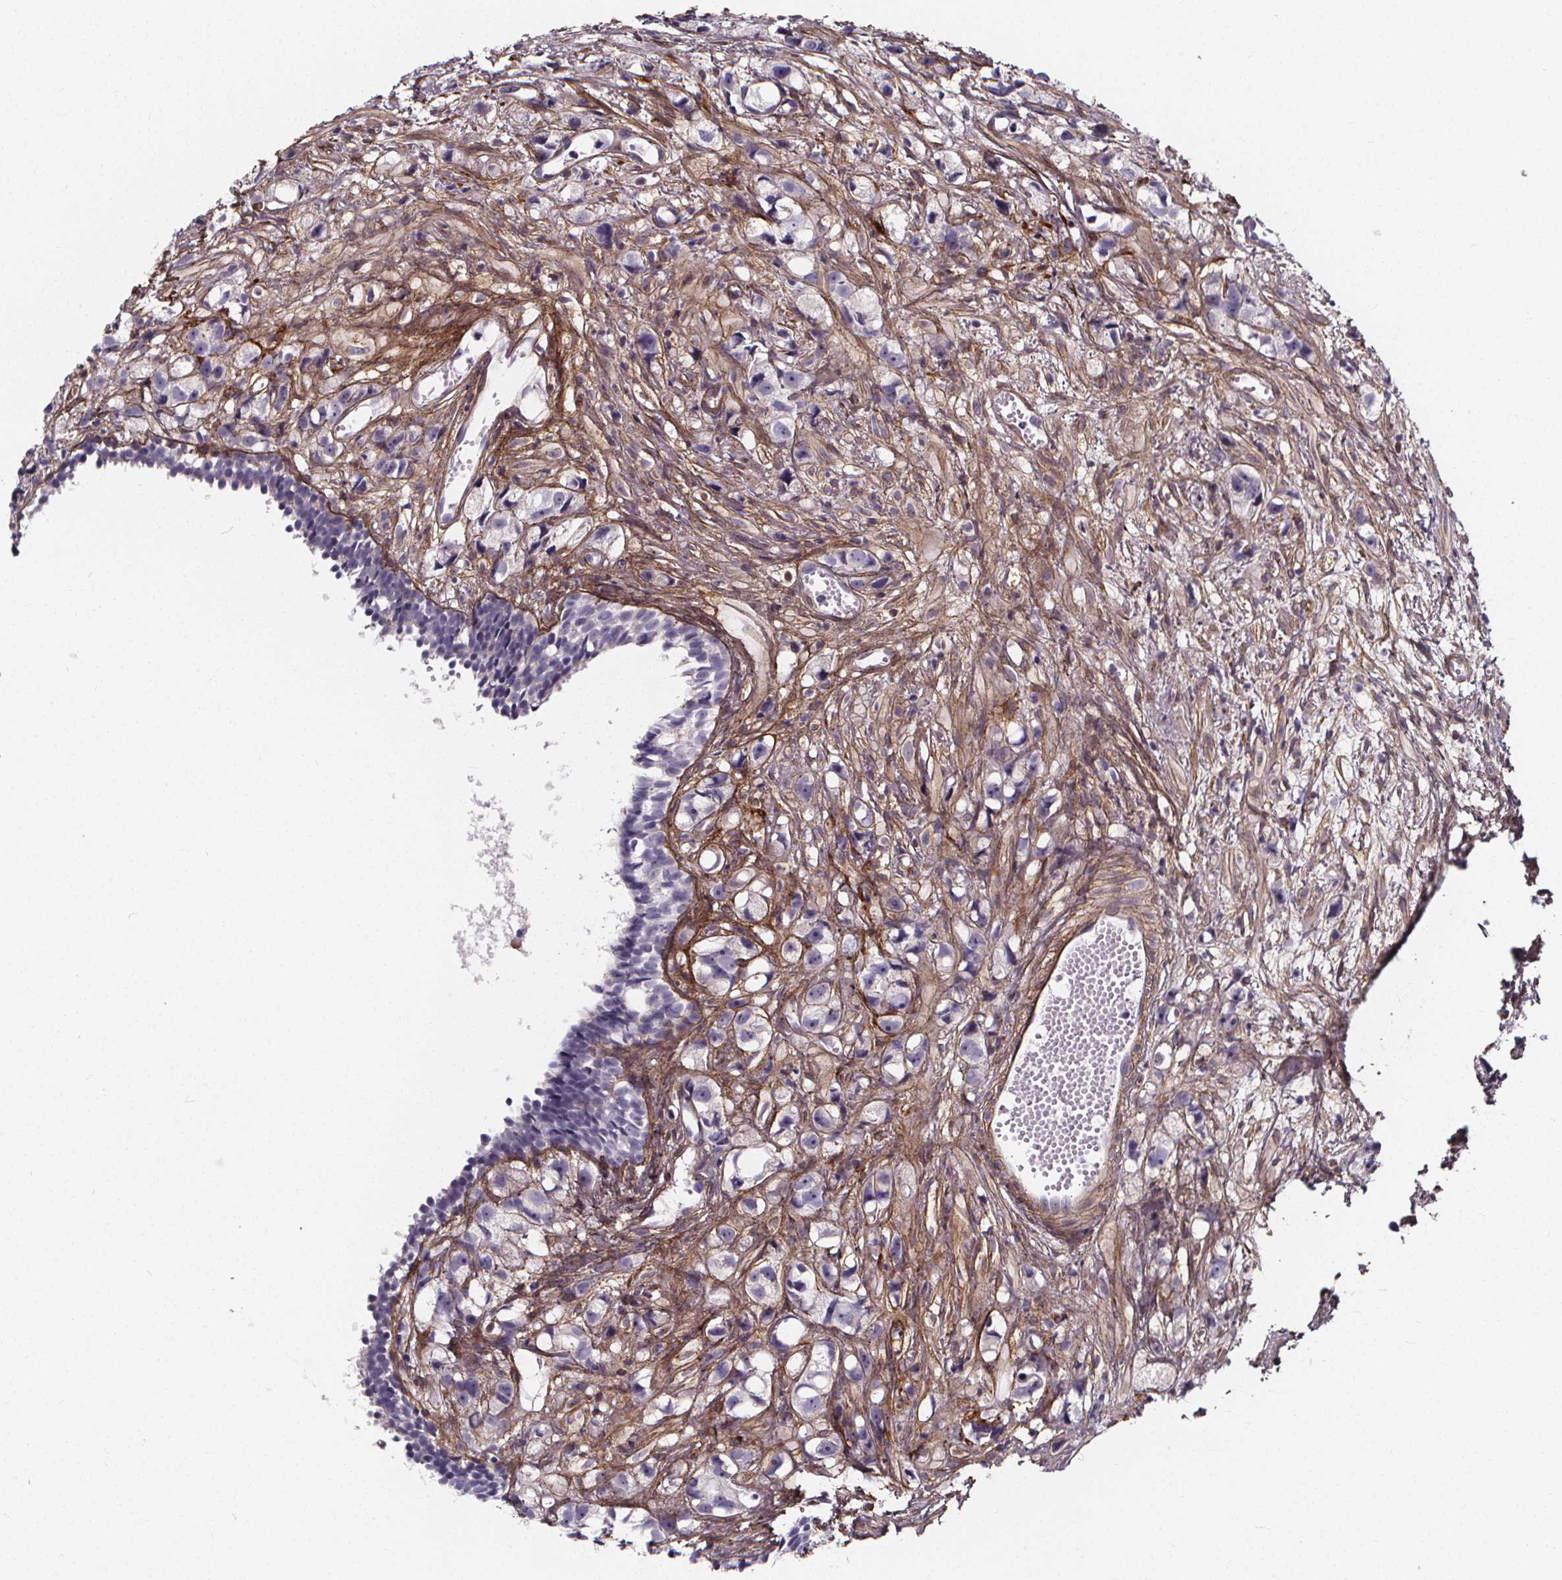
{"staining": {"intensity": "negative", "quantity": "none", "location": "none"}, "tissue": "prostate cancer", "cell_type": "Tumor cells", "image_type": "cancer", "snomed": [{"axis": "morphology", "description": "Adenocarcinoma, High grade"}, {"axis": "topography", "description": "Prostate"}], "caption": "A photomicrograph of human prostate high-grade adenocarcinoma is negative for staining in tumor cells.", "gene": "AEBP1", "patient": {"sex": "male", "age": 75}}